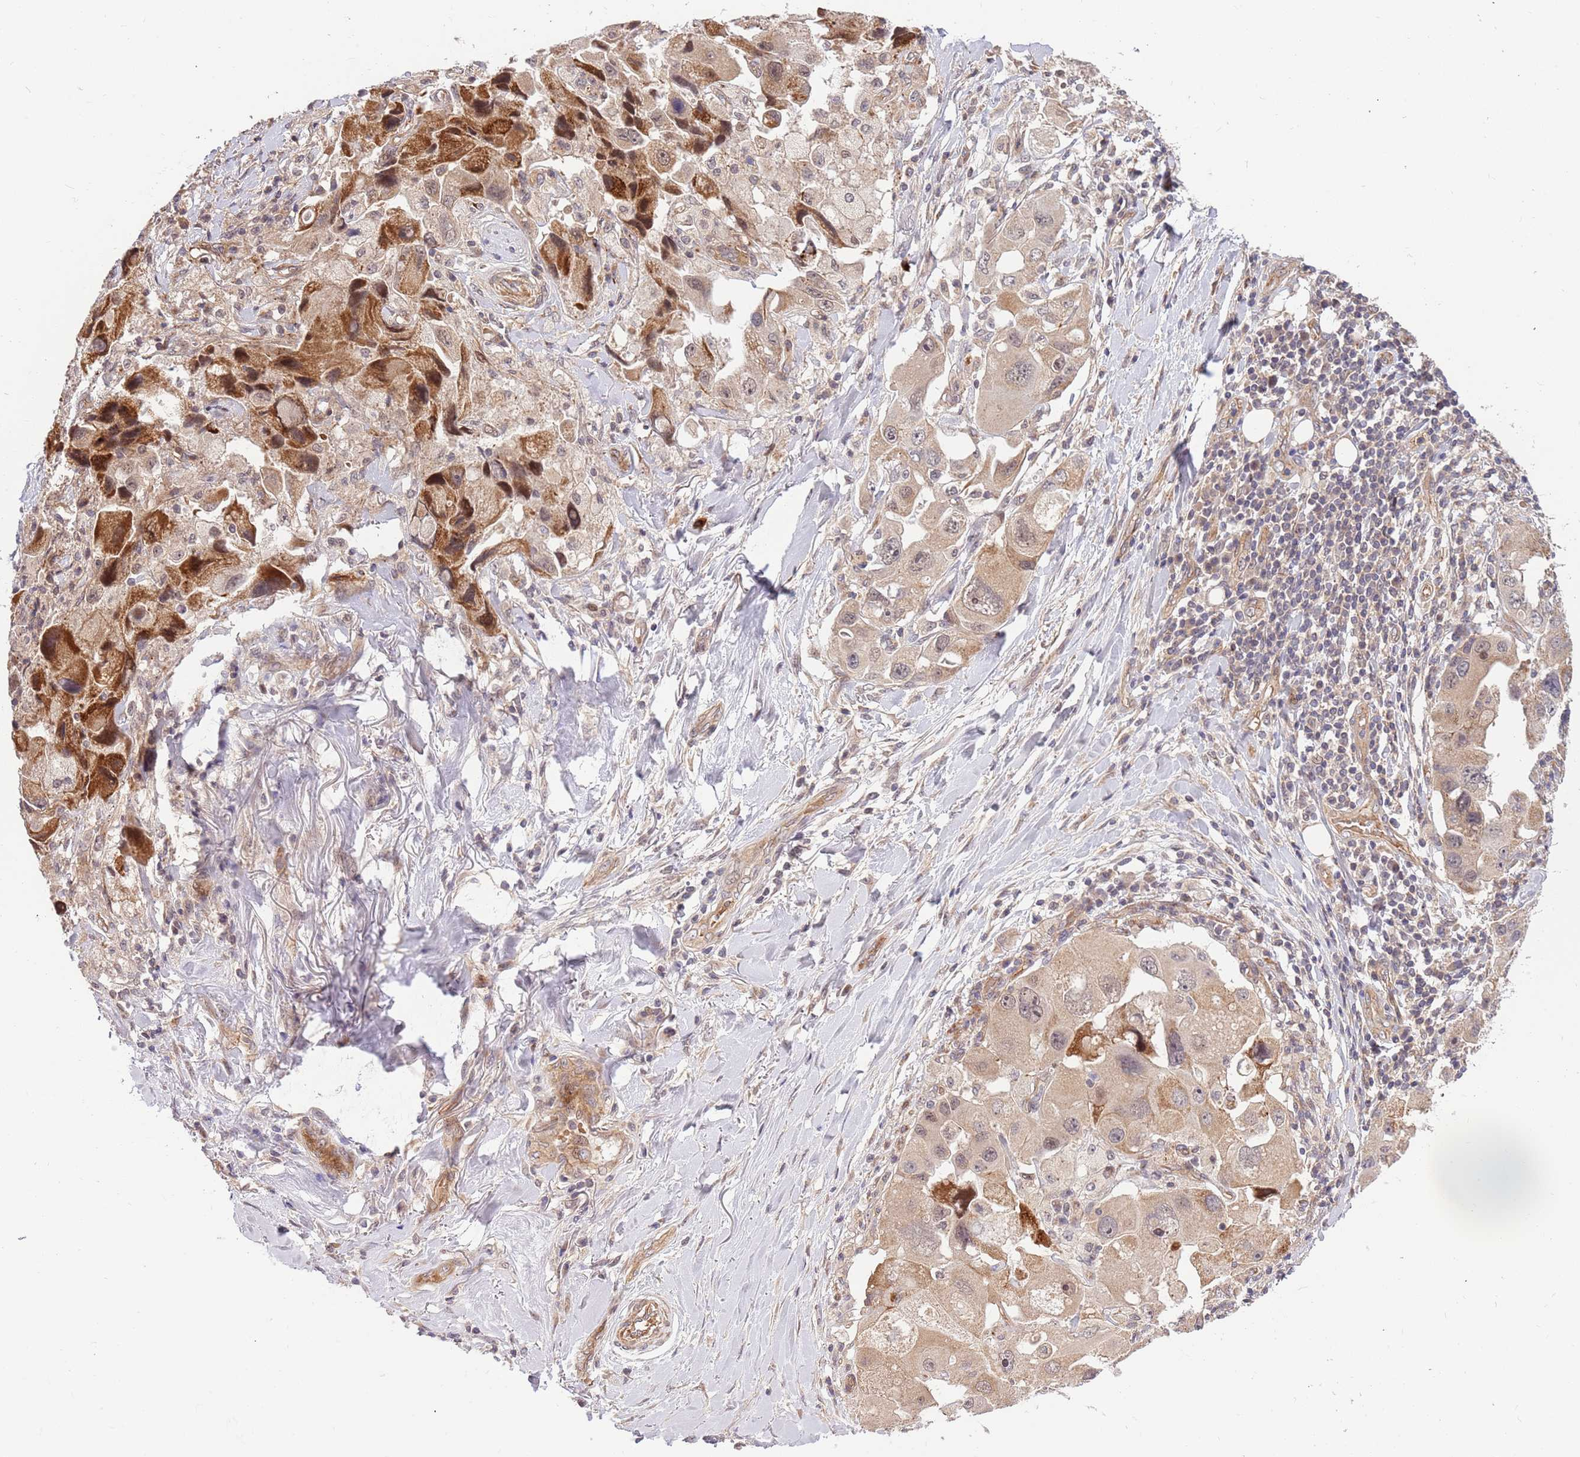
{"staining": {"intensity": "moderate", "quantity": "25%-75%", "location": "cytoplasmic/membranous,nuclear"}, "tissue": "lung cancer", "cell_type": "Tumor cells", "image_type": "cancer", "snomed": [{"axis": "morphology", "description": "Adenocarcinoma, NOS"}, {"axis": "topography", "description": "Lung"}], "caption": "A high-resolution micrograph shows immunohistochemistry staining of lung cancer, which reveals moderate cytoplasmic/membranous and nuclear expression in about 25%-75% of tumor cells. (Stains: DAB in brown, nuclei in blue, Microscopy: brightfield microscopy at high magnification).", "gene": "HAUS3", "patient": {"sex": "female", "age": 54}}